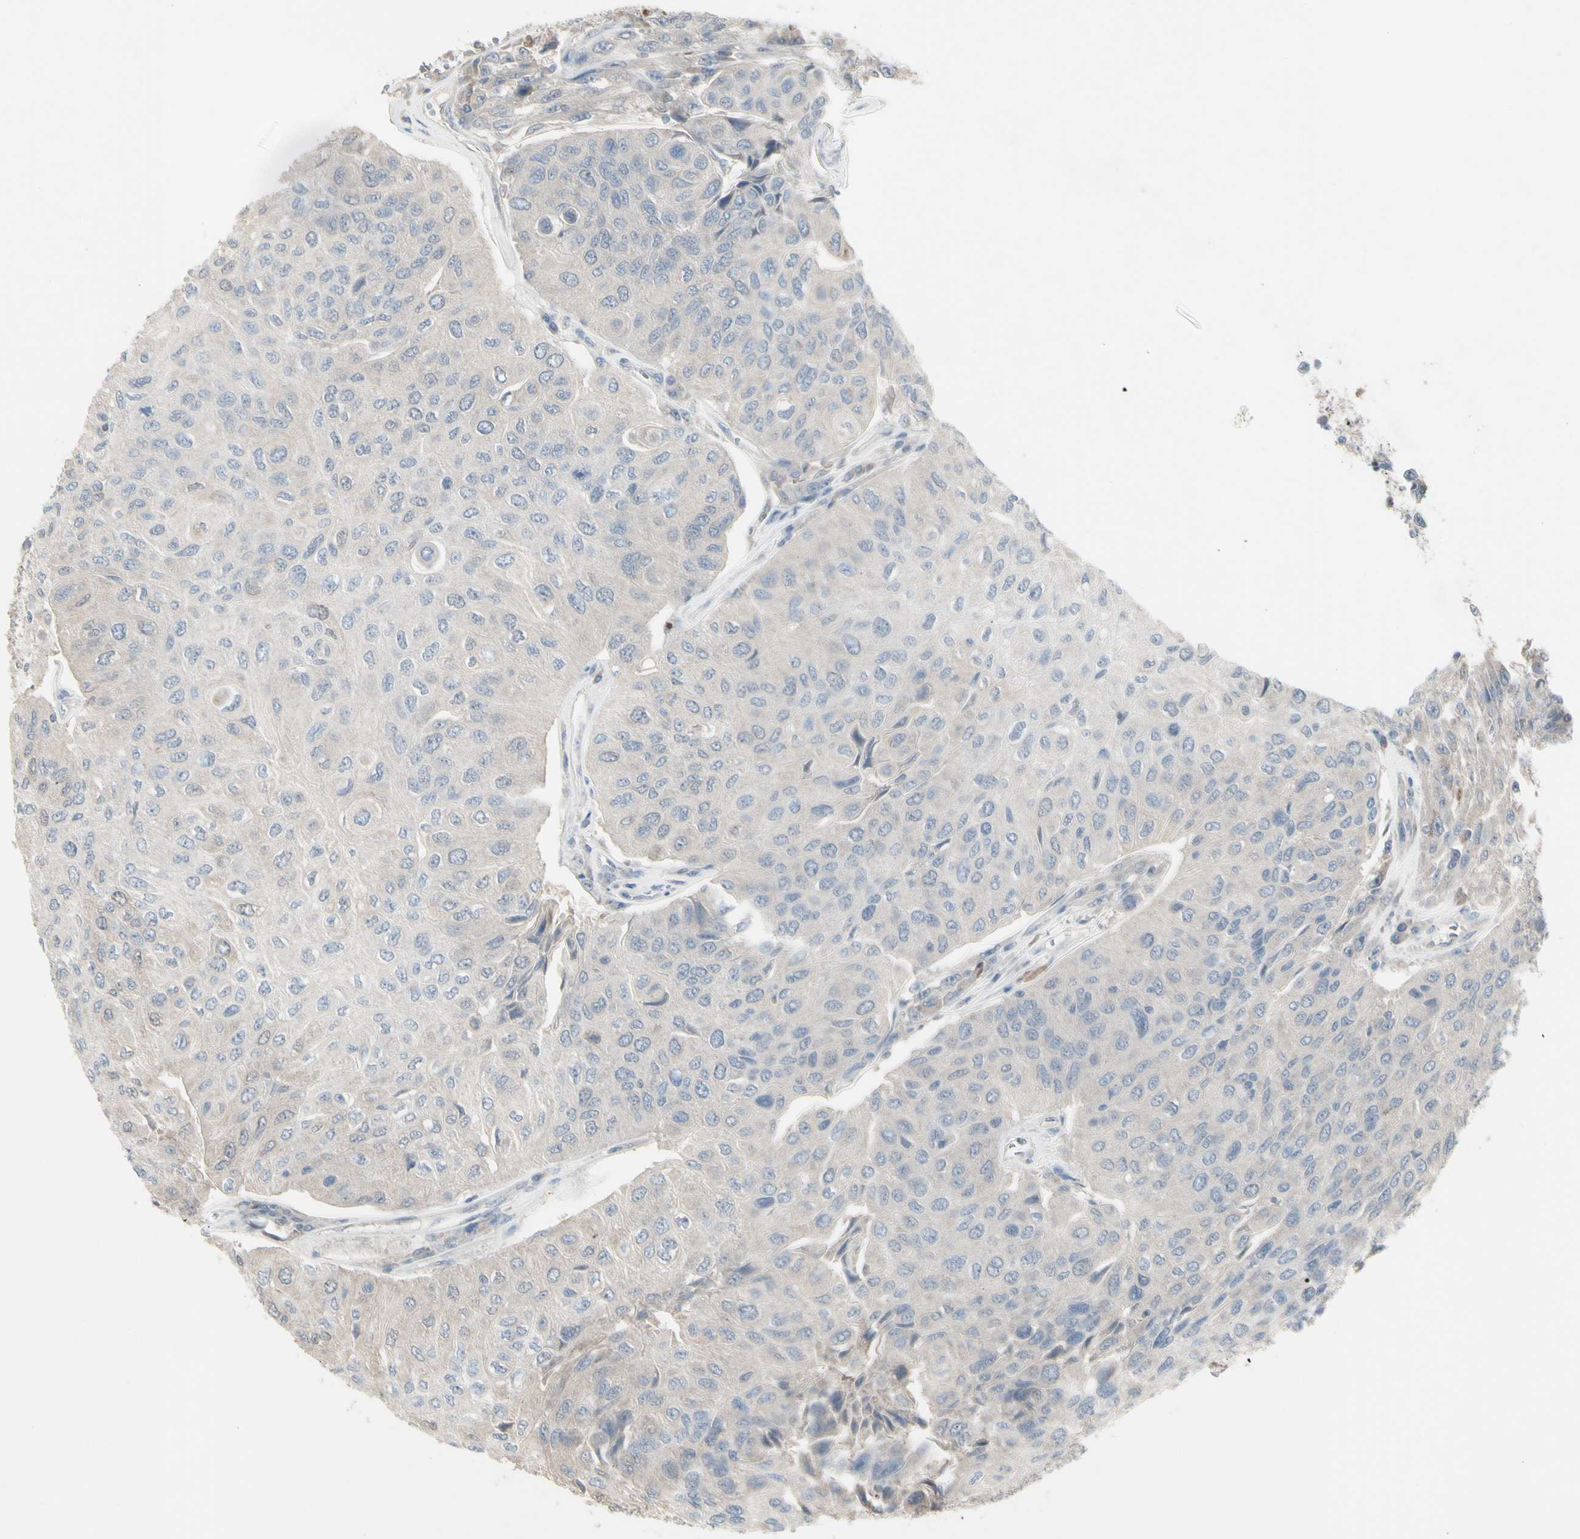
{"staining": {"intensity": "weak", "quantity": "<25%", "location": "cytoplasmic/membranous"}, "tissue": "urothelial cancer", "cell_type": "Tumor cells", "image_type": "cancer", "snomed": [{"axis": "morphology", "description": "Urothelial carcinoma, High grade"}, {"axis": "topography", "description": "Urinary bladder"}], "caption": "Protein analysis of urothelial carcinoma (high-grade) displays no significant expression in tumor cells.", "gene": "PIAS4", "patient": {"sex": "male", "age": 66}}